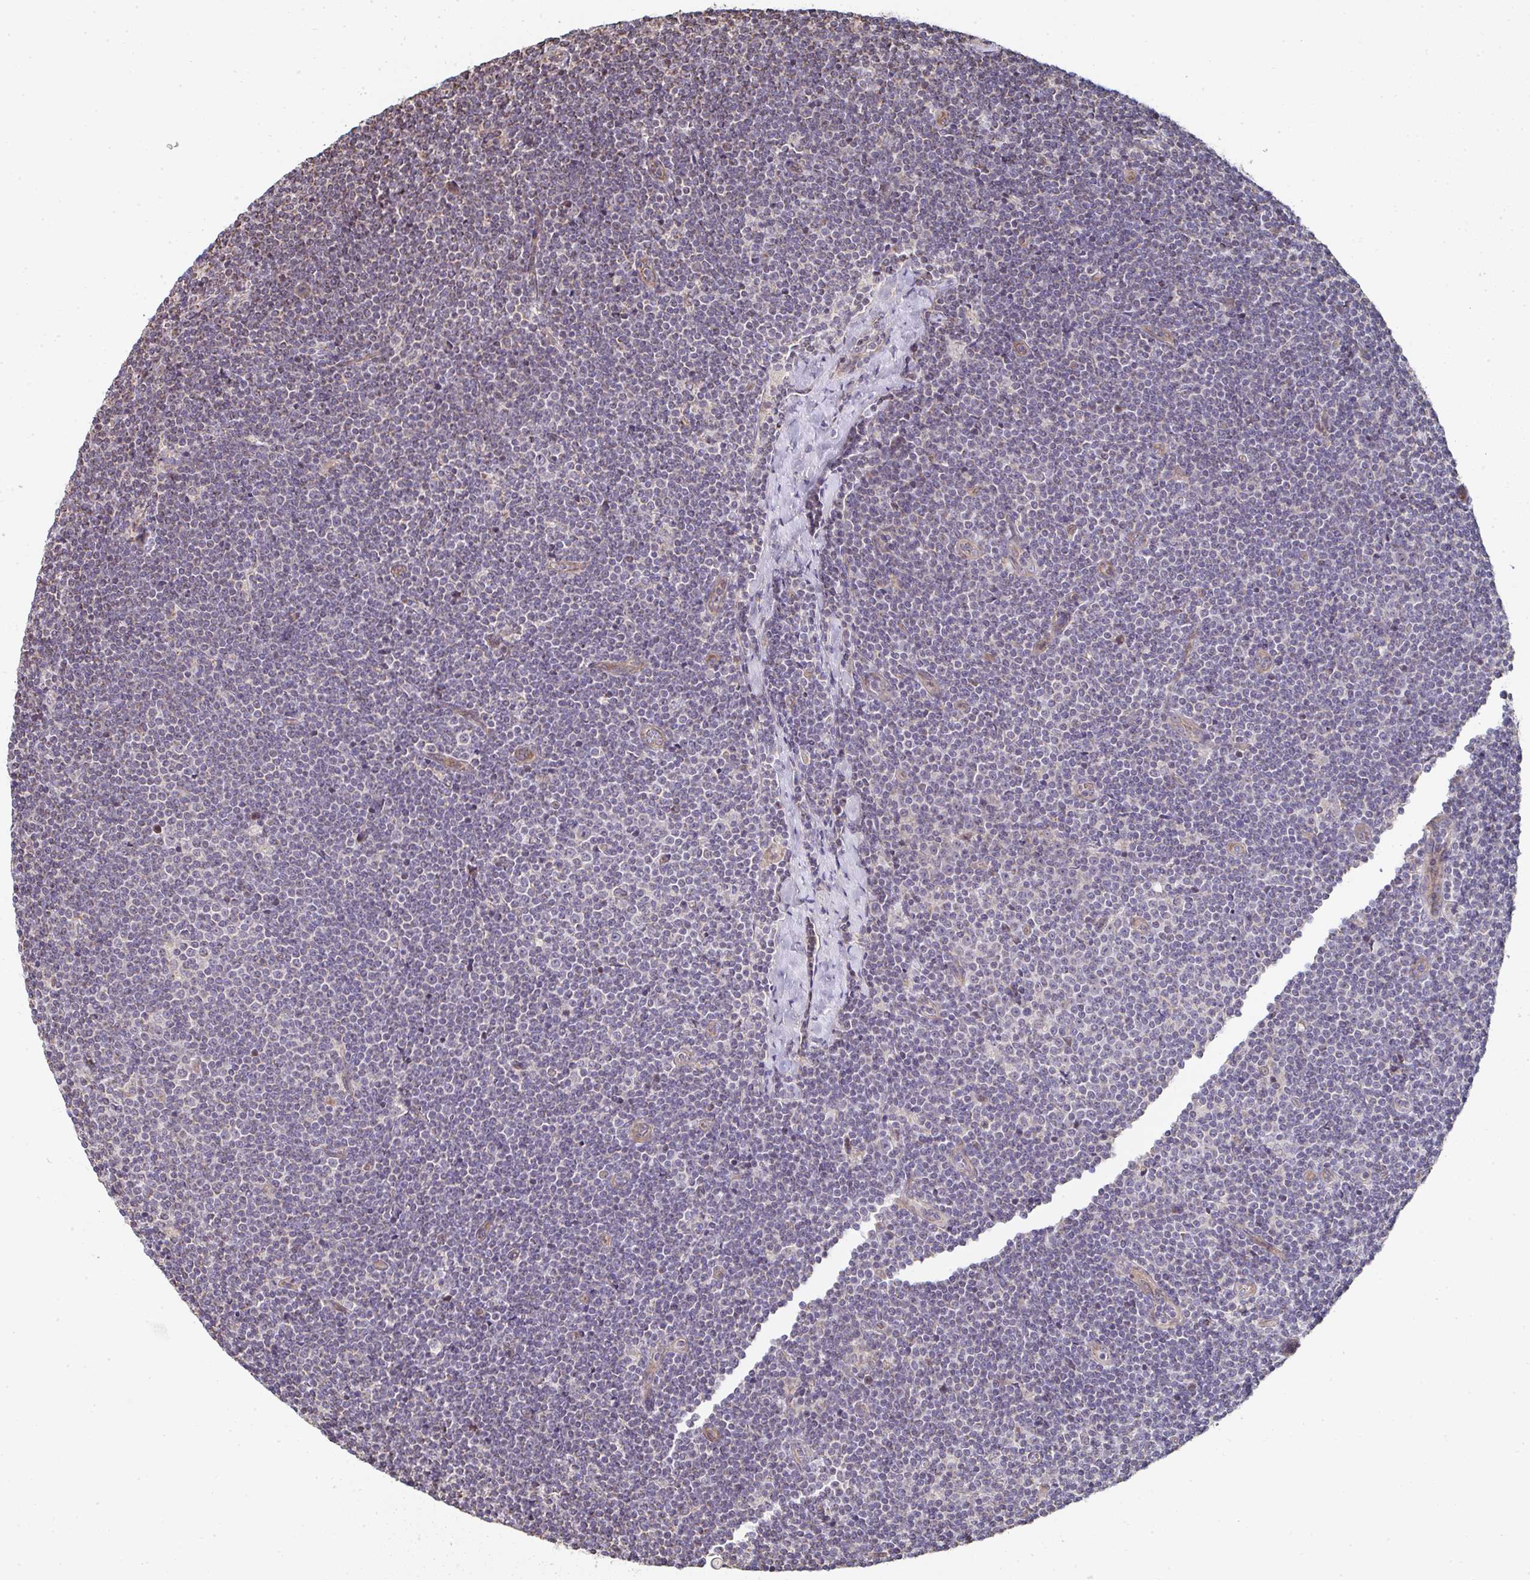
{"staining": {"intensity": "negative", "quantity": "none", "location": "none"}, "tissue": "lymphoma", "cell_type": "Tumor cells", "image_type": "cancer", "snomed": [{"axis": "morphology", "description": "Malignant lymphoma, non-Hodgkin's type, Low grade"}, {"axis": "topography", "description": "Lymph node"}], "caption": "A histopathology image of human malignant lymphoma, non-Hodgkin's type (low-grade) is negative for staining in tumor cells.", "gene": "AGTPBP1", "patient": {"sex": "male", "age": 48}}